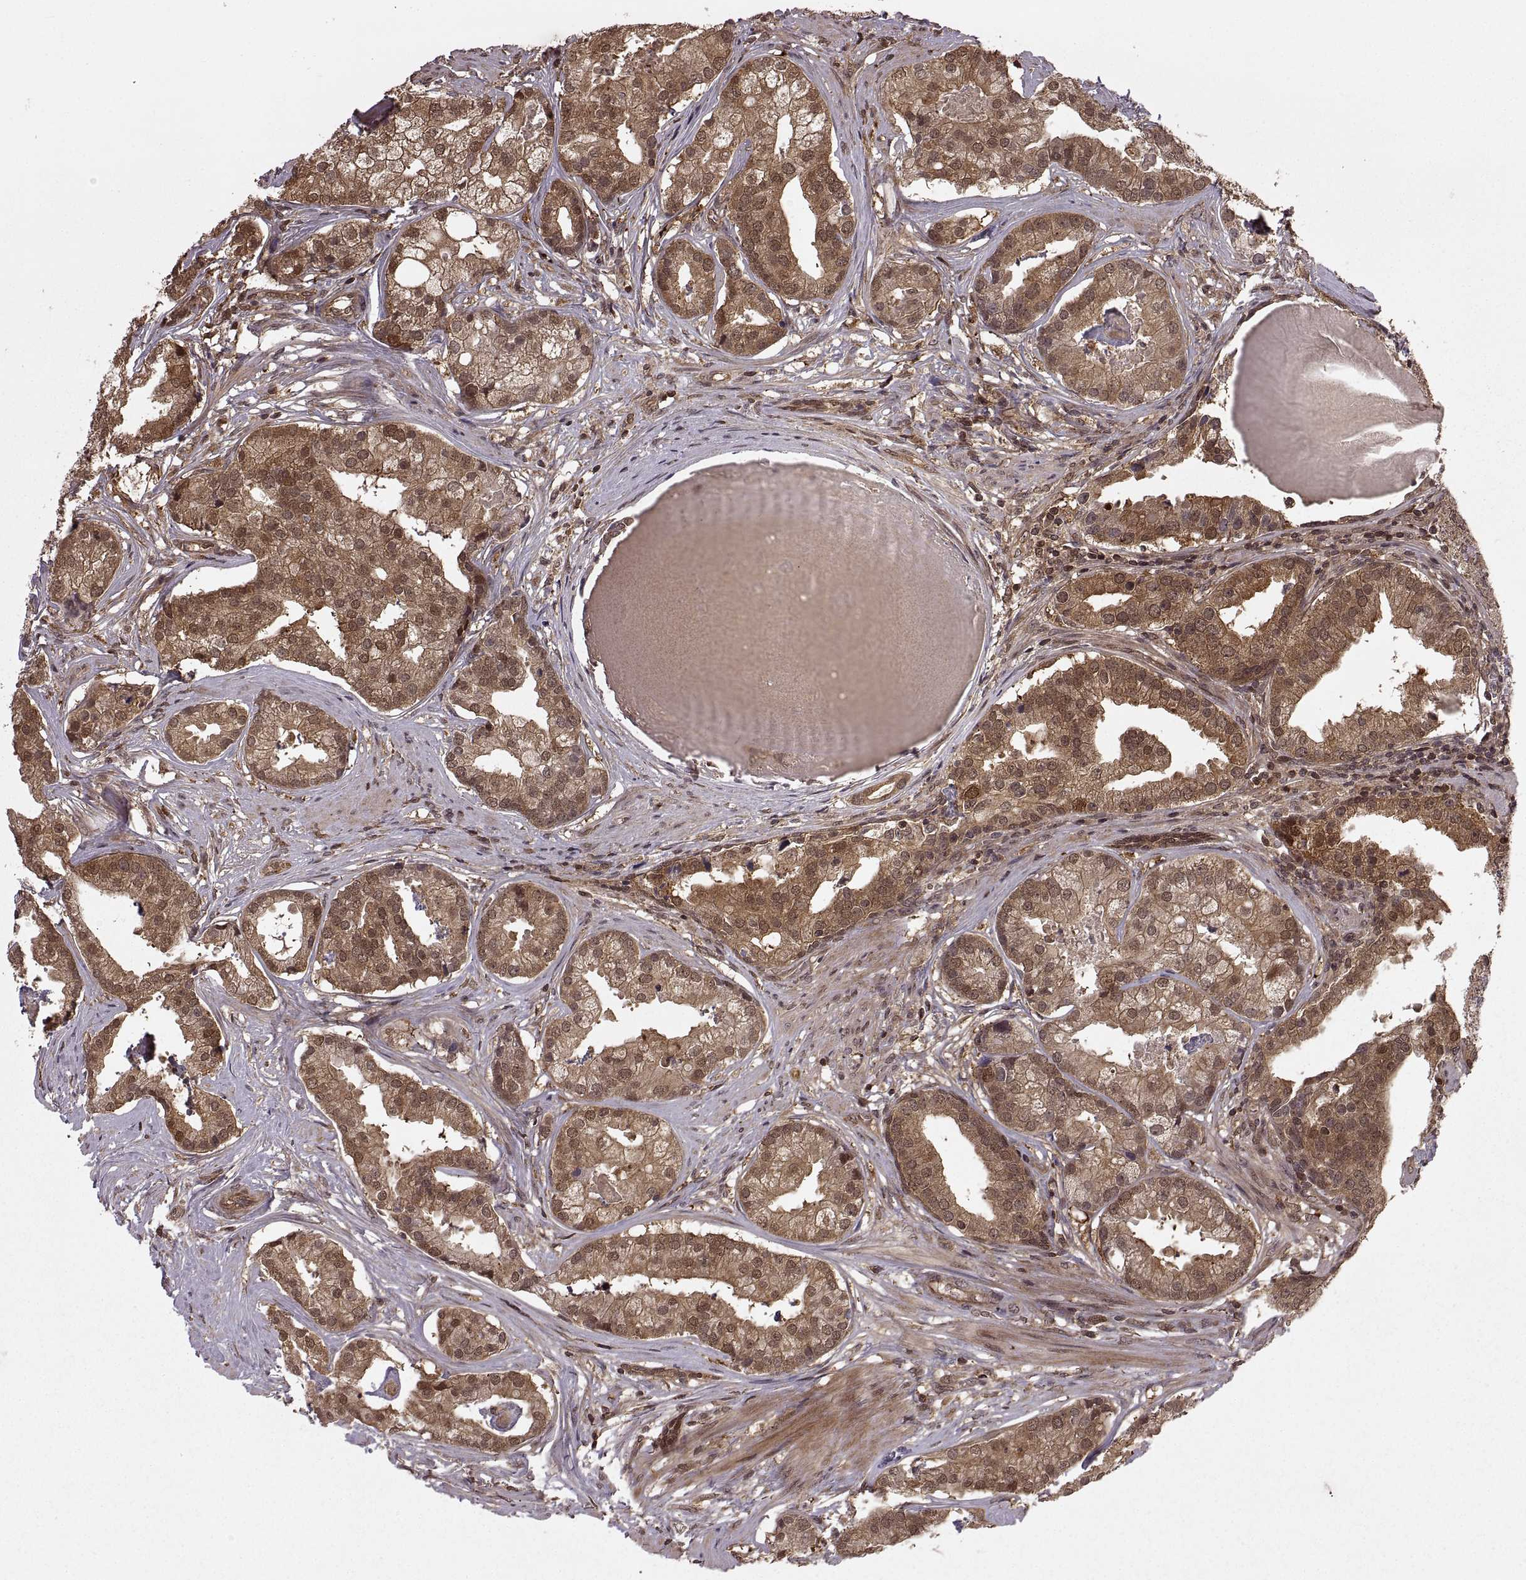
{"staining": {"intensity": "strong", "quantity": ">75%", "location": "cytoplasmic/membranous,nuclear"}, "tissue": "prostate cancer", "cell_type": "Tumor cells", "image_type": "cancer", "snomed": [{"axis": "morphology", "description": "Adenocarcinoma, NOS"}, {"axis": "topography", "description": "Prostate and seminal vesicle, NOS"}, {"axis": "topography", "description": "Prostate"}], "caption": "Brown immunohistochemical staining in prostate adenocarcinoma demonstrates strong cytoplasmic/membranous and nuclear staining in approximately >75% of tumor cells. (DAB (3,3'-diaminobenzidine) IHC, brown staining for protein, blue staining for nuclei).", "gene": "DEDD", "patient": {"sex": "male", "age": 44}}